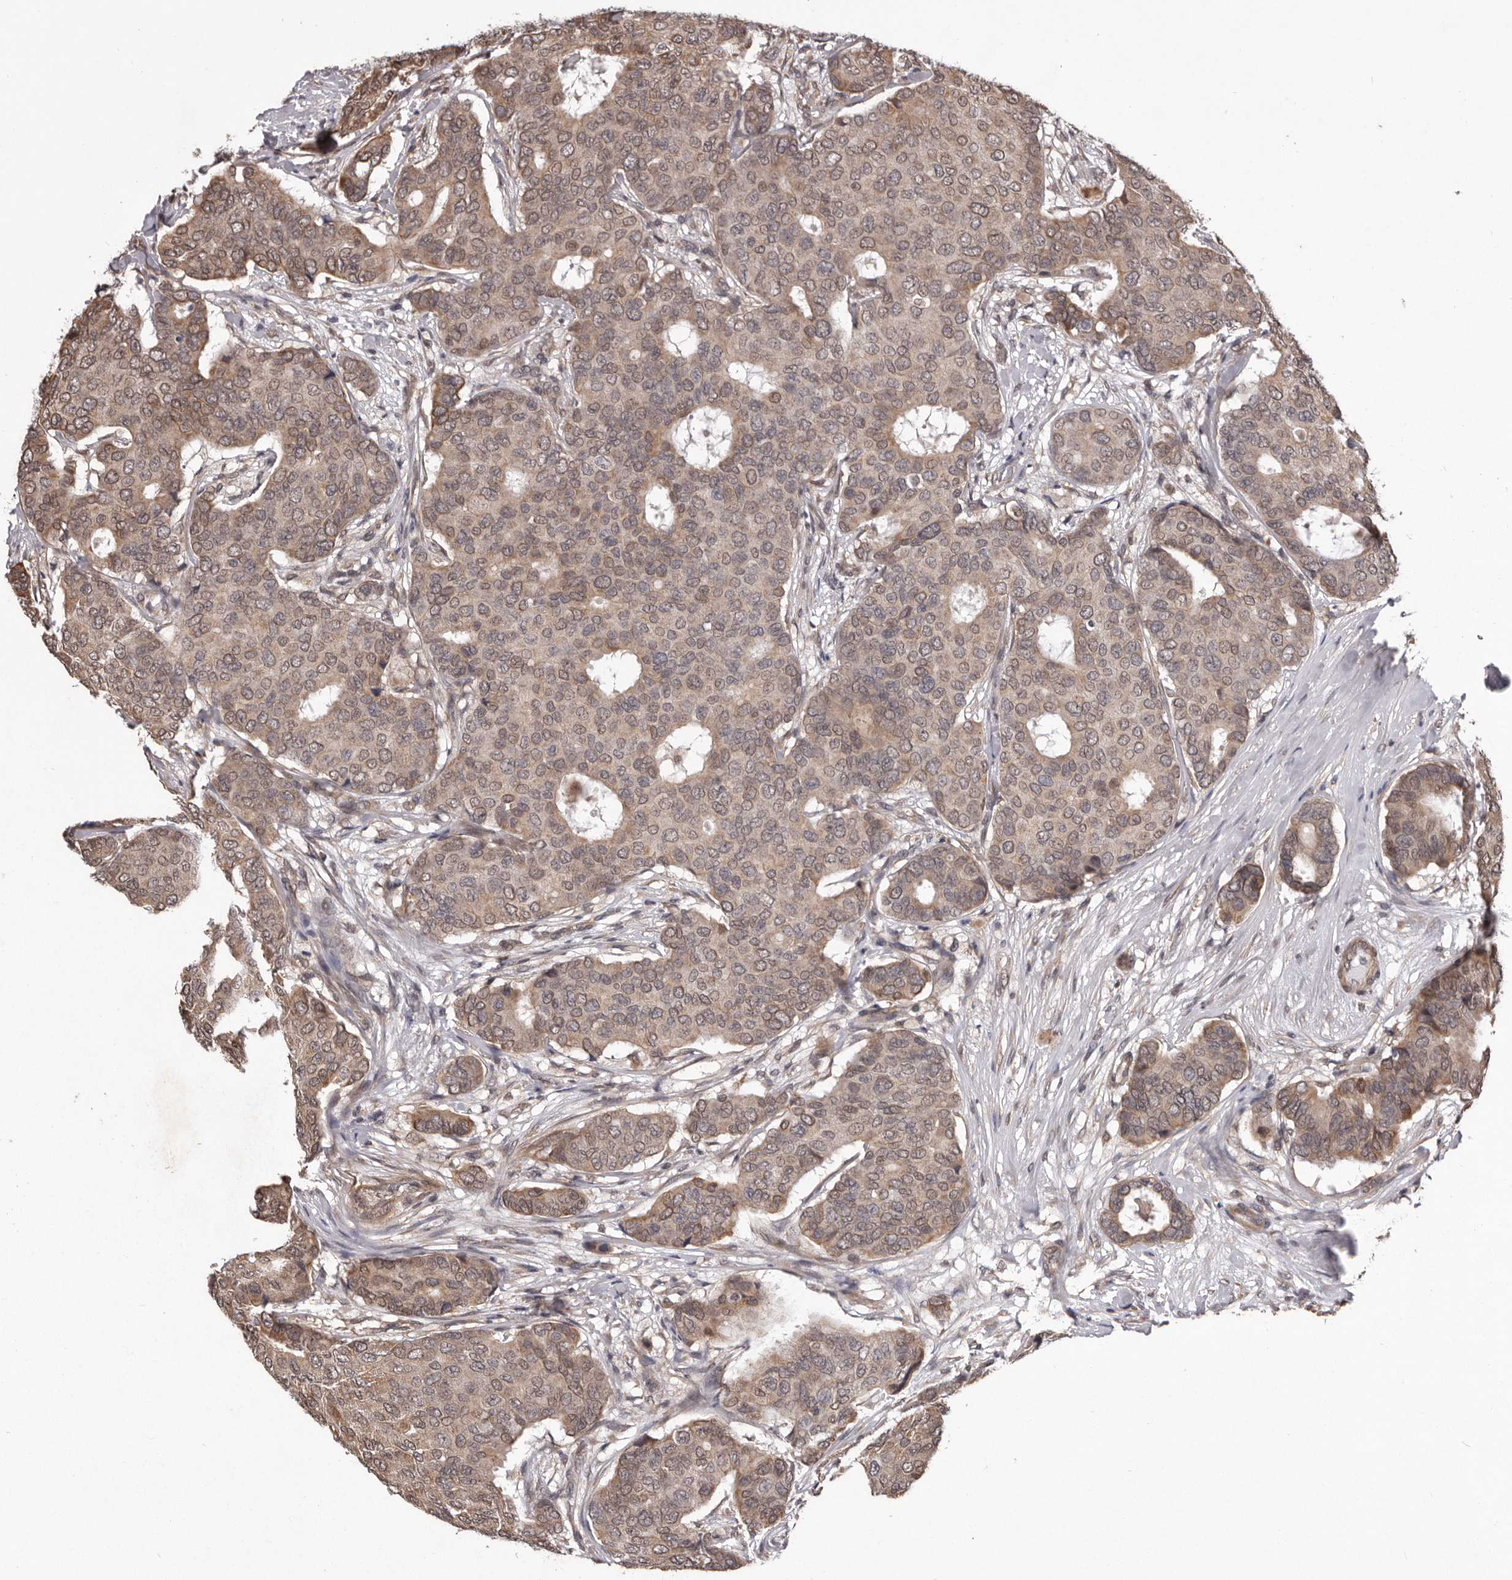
{"staining": {"intensity": "weak", "quantity": ">75%", "location": "cytoplasmic/membranous,nuclear"}, "tissue": "breast cancer", "cell_type": "Tumor cells", "image_type": "cancer", "snomed": [{"axis": "morphology", "description": "Duct carcinoma"}, {"axis": "topography", "description": "Breast"}], "caption": "Protein expression analysis of human breast cancer reveals weak cytoplasmic/membranous and nuclear positivity in approximately >75% of tumor cells. The staining was performed using DAB (3,3'-diaminobenzidine), with brown indicating positive protein expression. Nuclei are stained blue with hematoxylin.", "gene": "CELF3", "patient": {"sex": "female", "age": 75}}